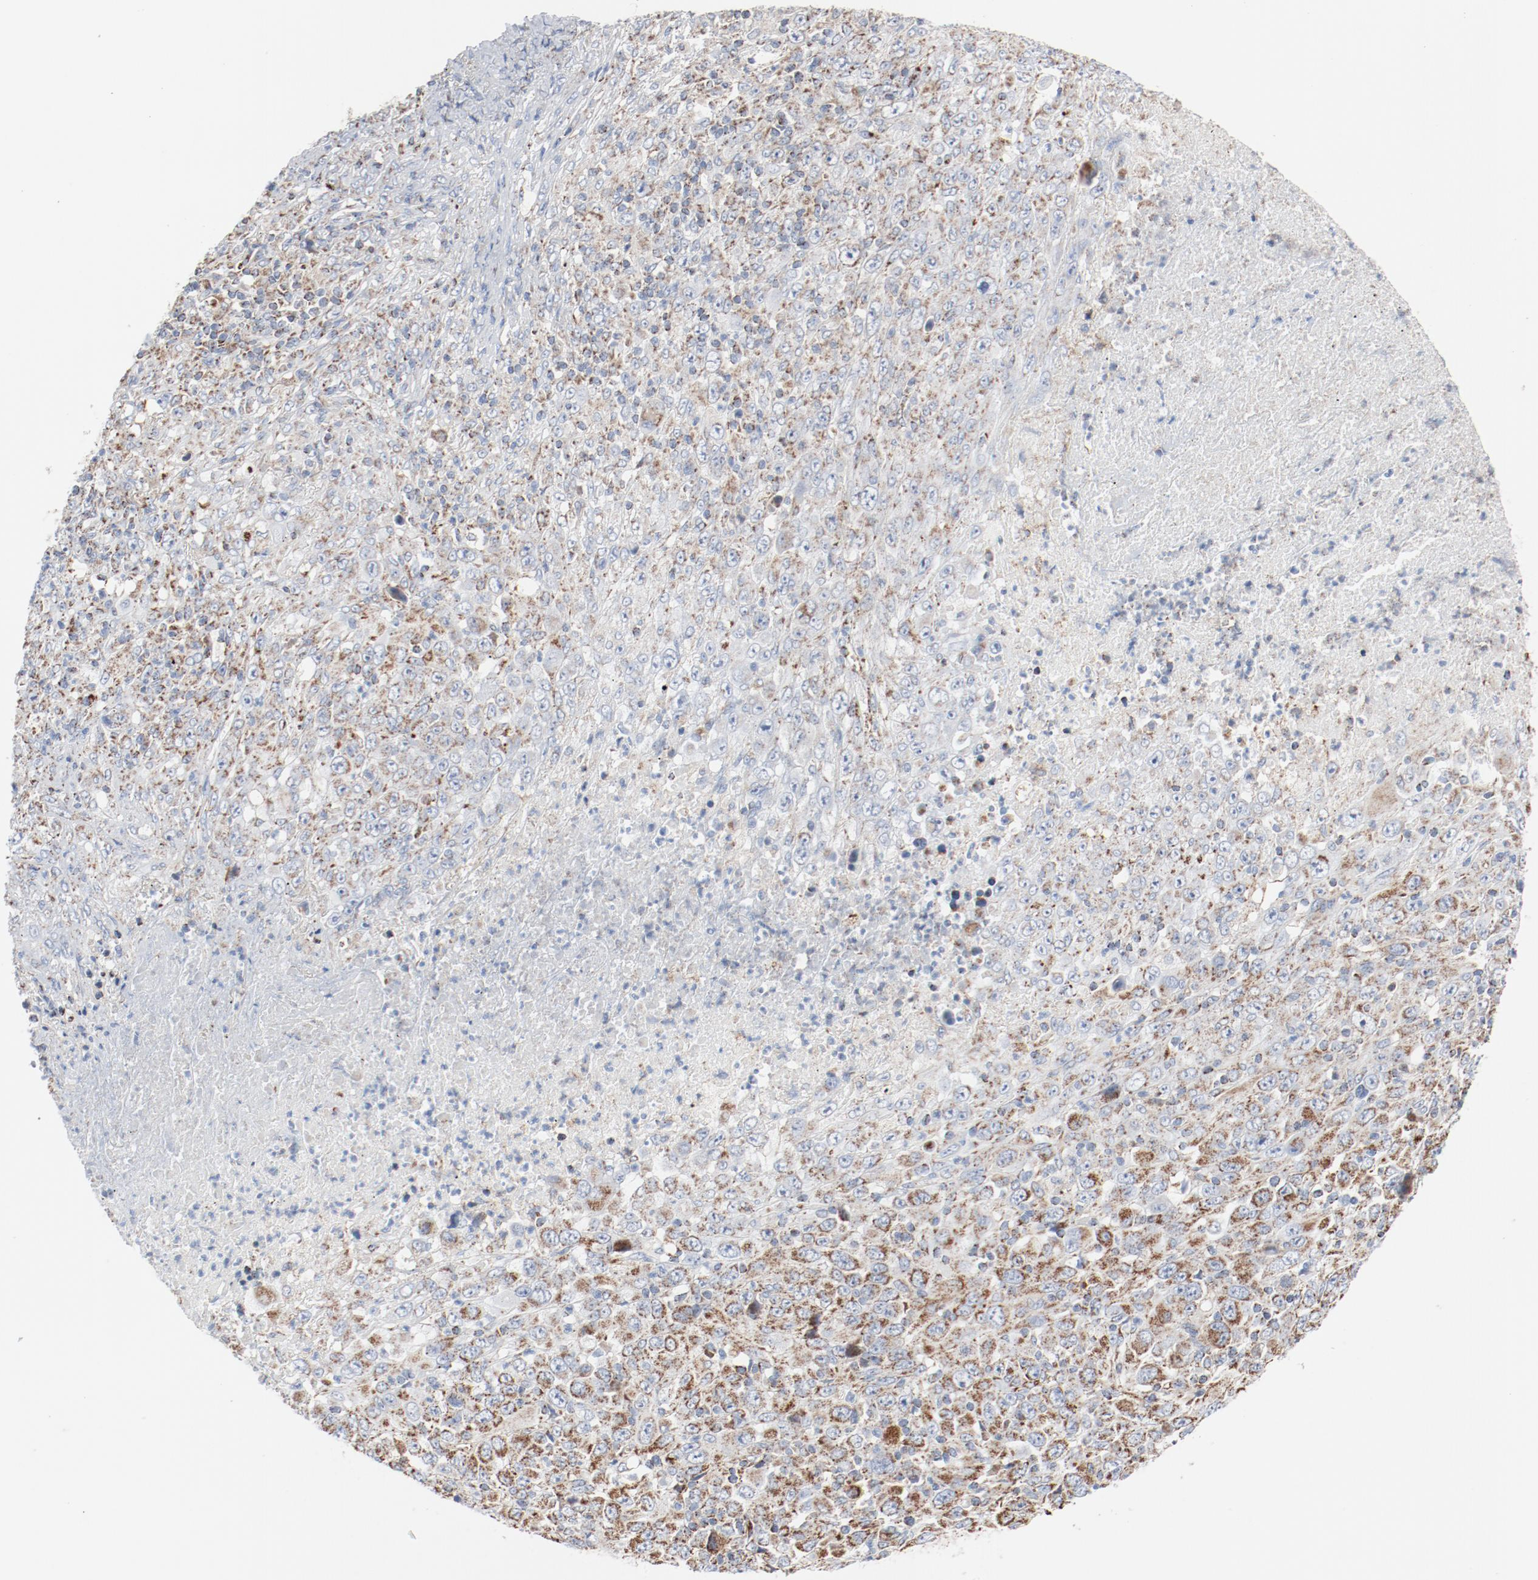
{"staining": {"intensity": "weak", "quantity": "25%-75%", "location": "cytoplasmic/membranous"}, "tissue": "melanoma", "cell_type": "Tumor cells", "image_type": "cancer", "snomed": [{"axis": "morphology", "description": "Malignant melanoma, Metastatic site"}, {"axis": "topography", "description": "Skin"}], "caption": "Immunohistochemistry (IHC) (DAB (3,3'-diaminobenzidine)) staining of human malignant melanoma (metastatic site) shows weak cytoplasmic/membranous protein positivity in about 25%-75% of tumor cells.", "gene": "NDUFB8", "patient": {"sex": "female", "age": 56}}